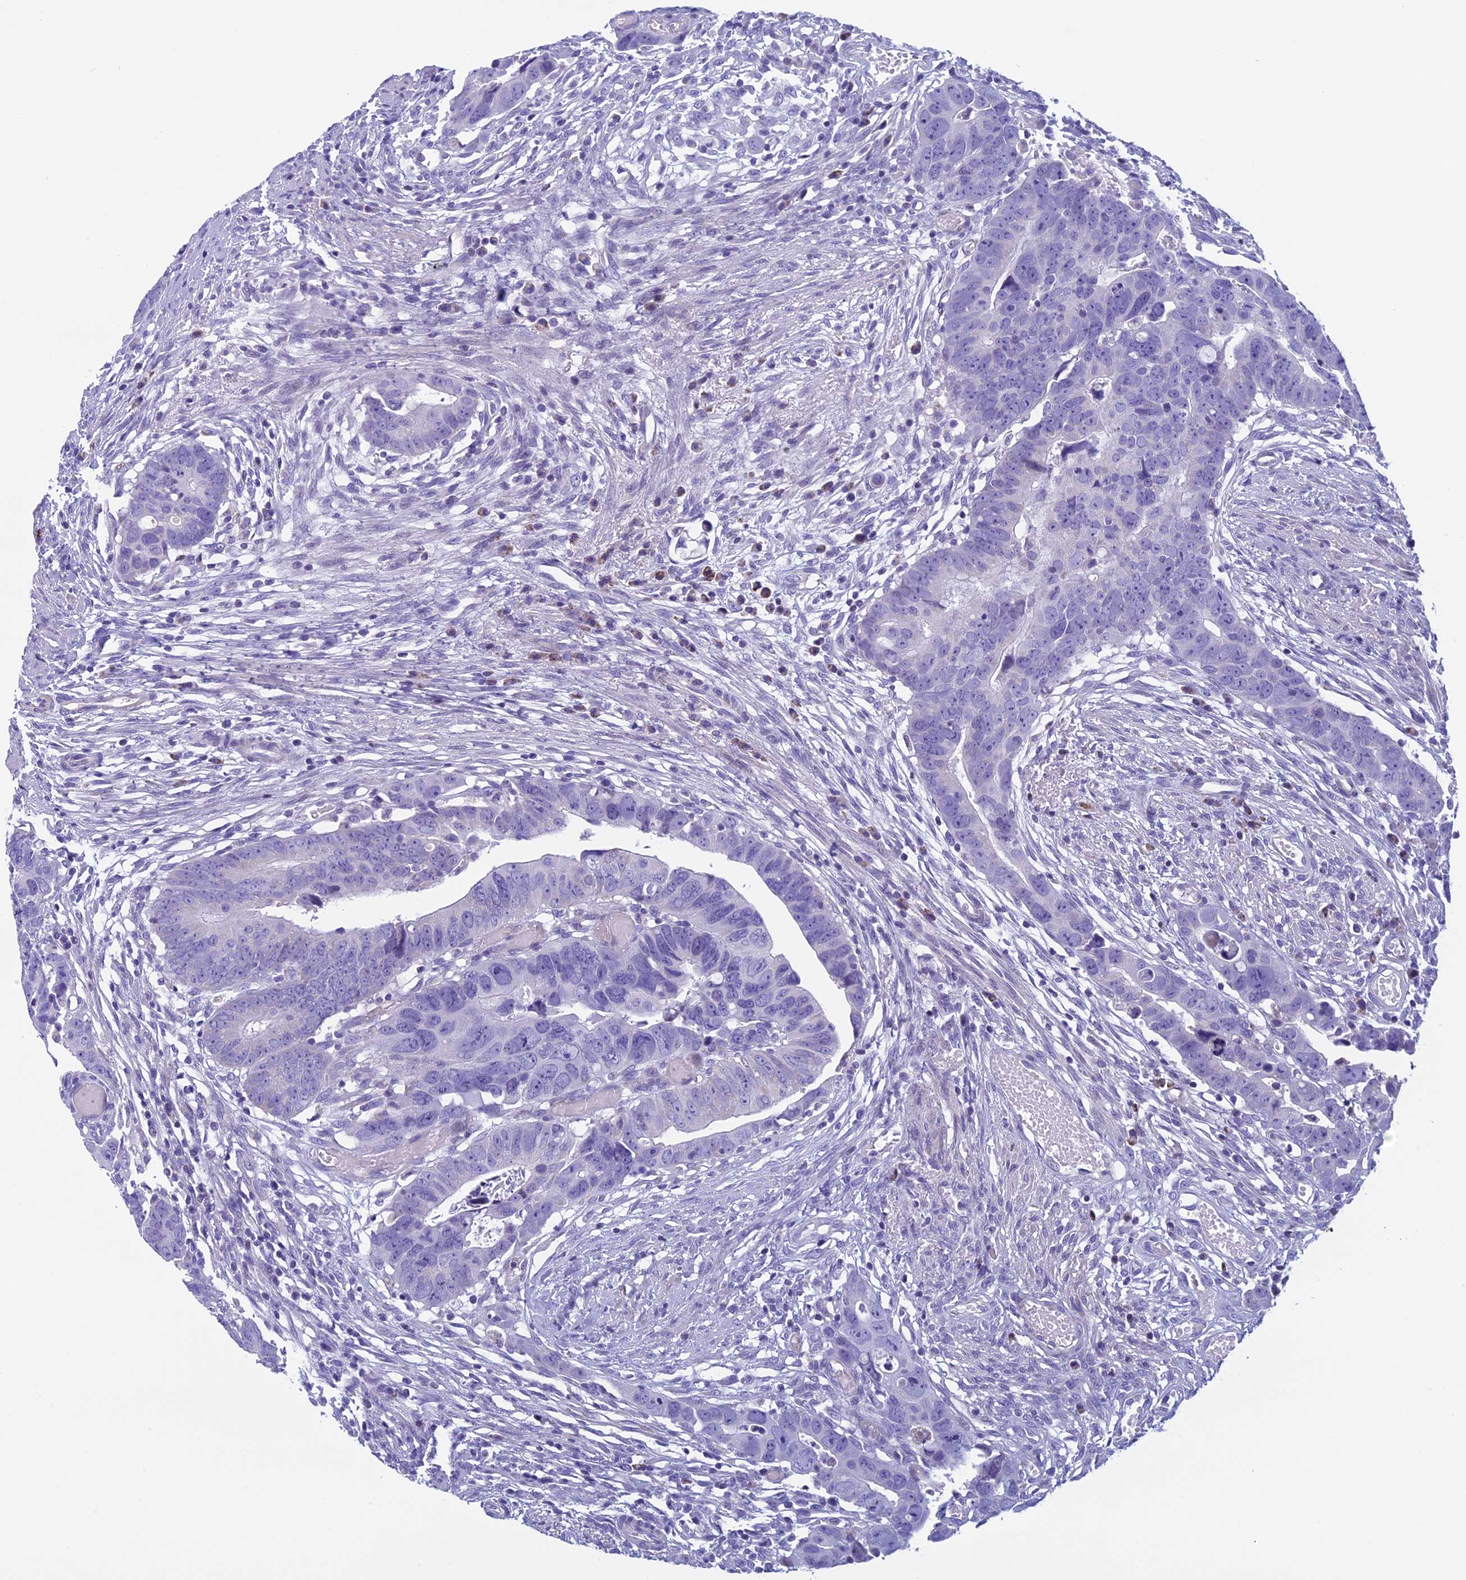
{"staining": {"intensity": "negative", "quantity": "none", "location": "none"}, "tissue": "colorectal cancer", "cell_type": "Tumor cells", "image_type": "cancer", "snomed": [{"axis": "morphology", "description": "Adenocarcinoma, NOS"}, {"axis": "topography", "description": "Rectum"}], "caption": "Colorectal cancer was stained to show a protein in brown. There is no significant expression in tumor cells. (Stains: DAB (3,3'-diaminobenzidine) IHC with hematoxylin counter stain, Microscopy: brightfield microscopy at high magnification).", "gene": "ZNF563", "patient": {"sex": "female", "age": 65}}